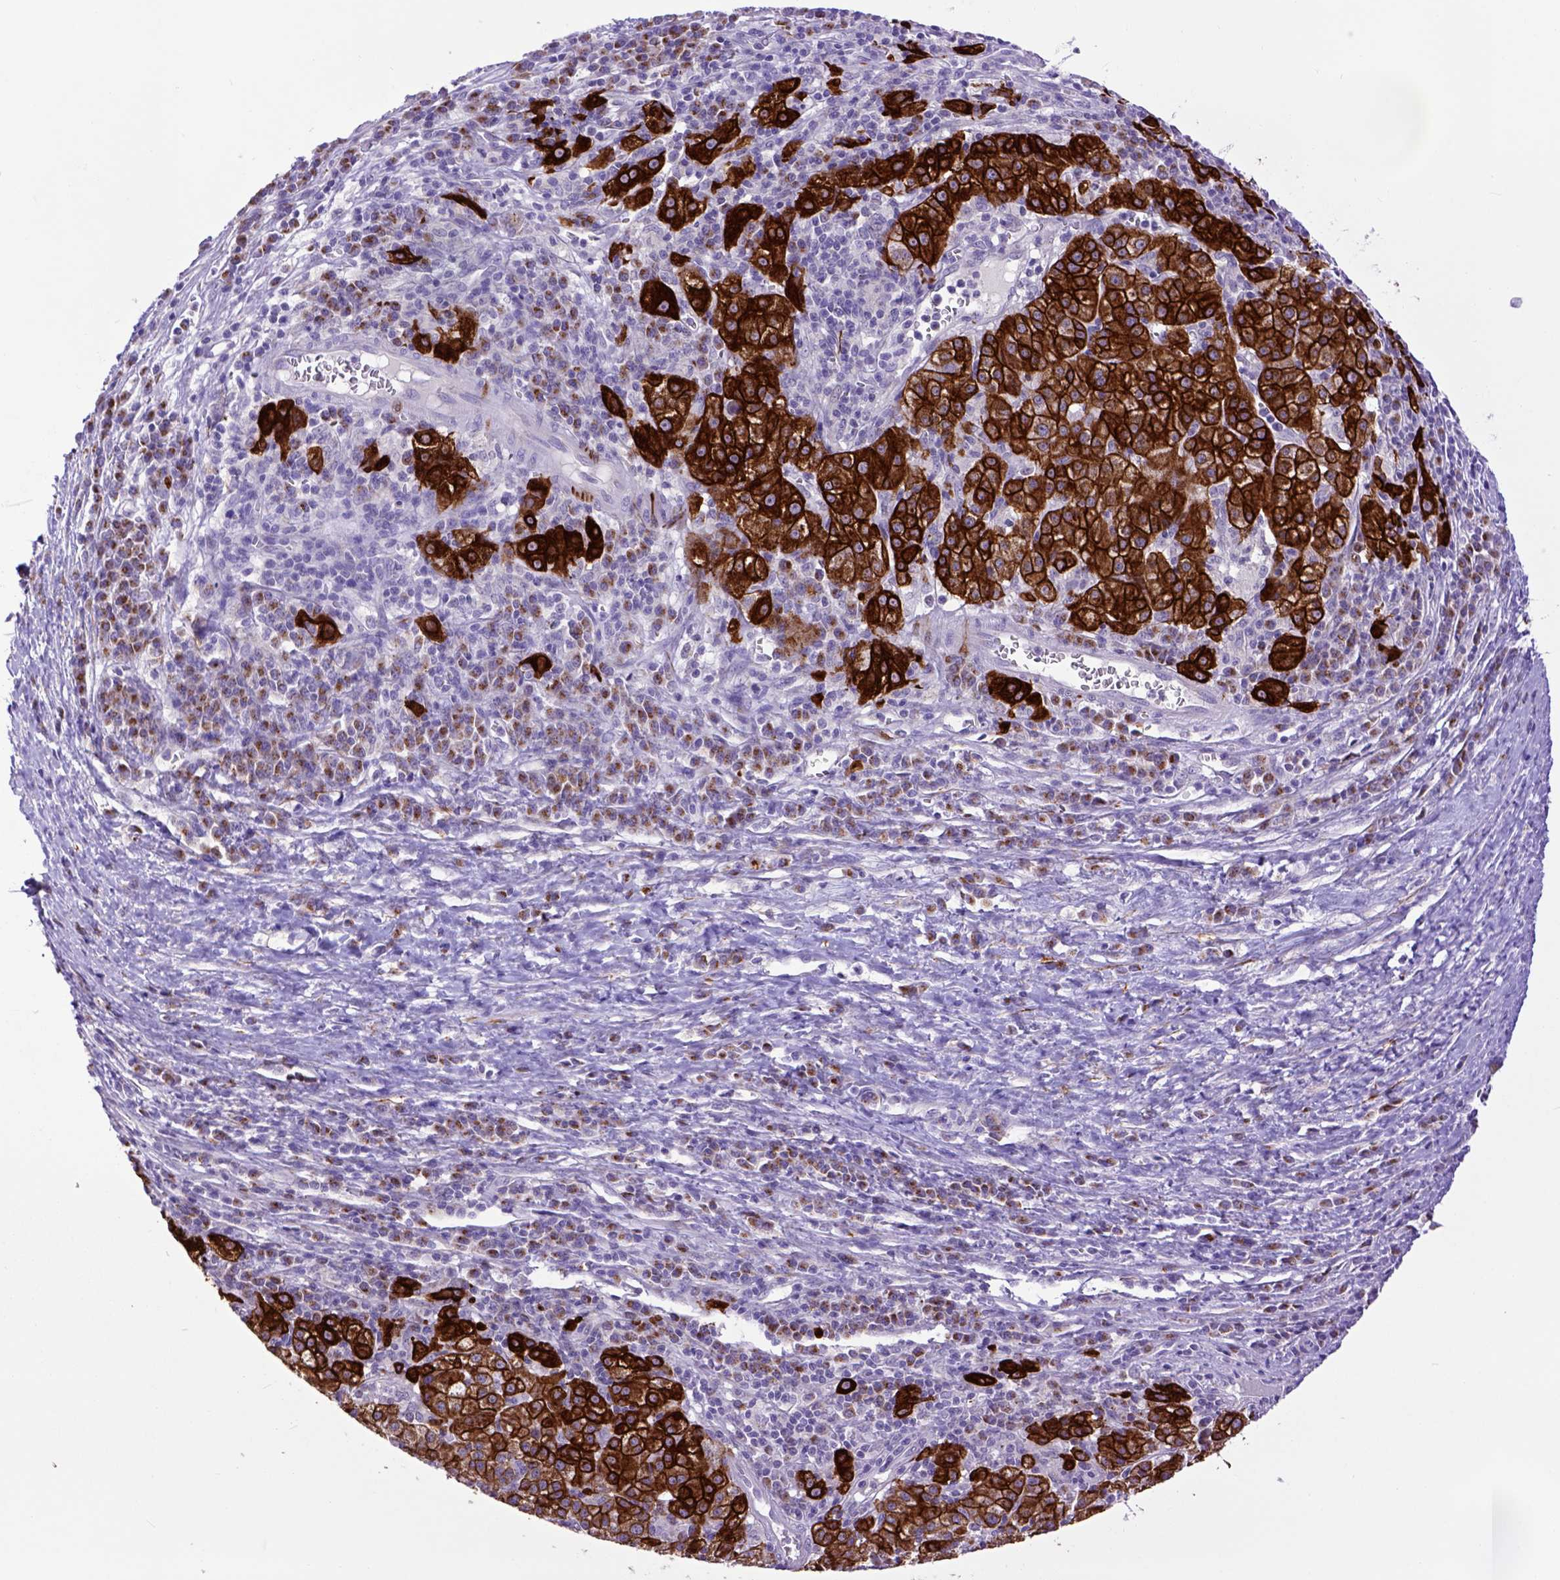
{"staining": {"intensity": "strong", "quantity": ">75%", "location": "cytoplasmic/membranous"}, "tissue": "liver cancer", "cell_type": "Tumor cells", "image_type": "cancer", "snomed": [{"axis": "morphology", "description": "Carcinoma, Hepatocellular, NOS"}, {"axis": "topography", "description": "Liver"}], "caption": "Immunohistochemistry (IHC) photomicrograph of neoplastic tissue: human liver cancer (hepatocellular carcinoma) stained using immunohistochemistry (IHC) reveals high levels of strong protein expression localized specifically in the cytoplasmic/membranous of tumor cells, appearing as a cytoplasmic/membranous brown color.", "gene": "RAB25", "patient": {"sex": "female", "age": 60}}